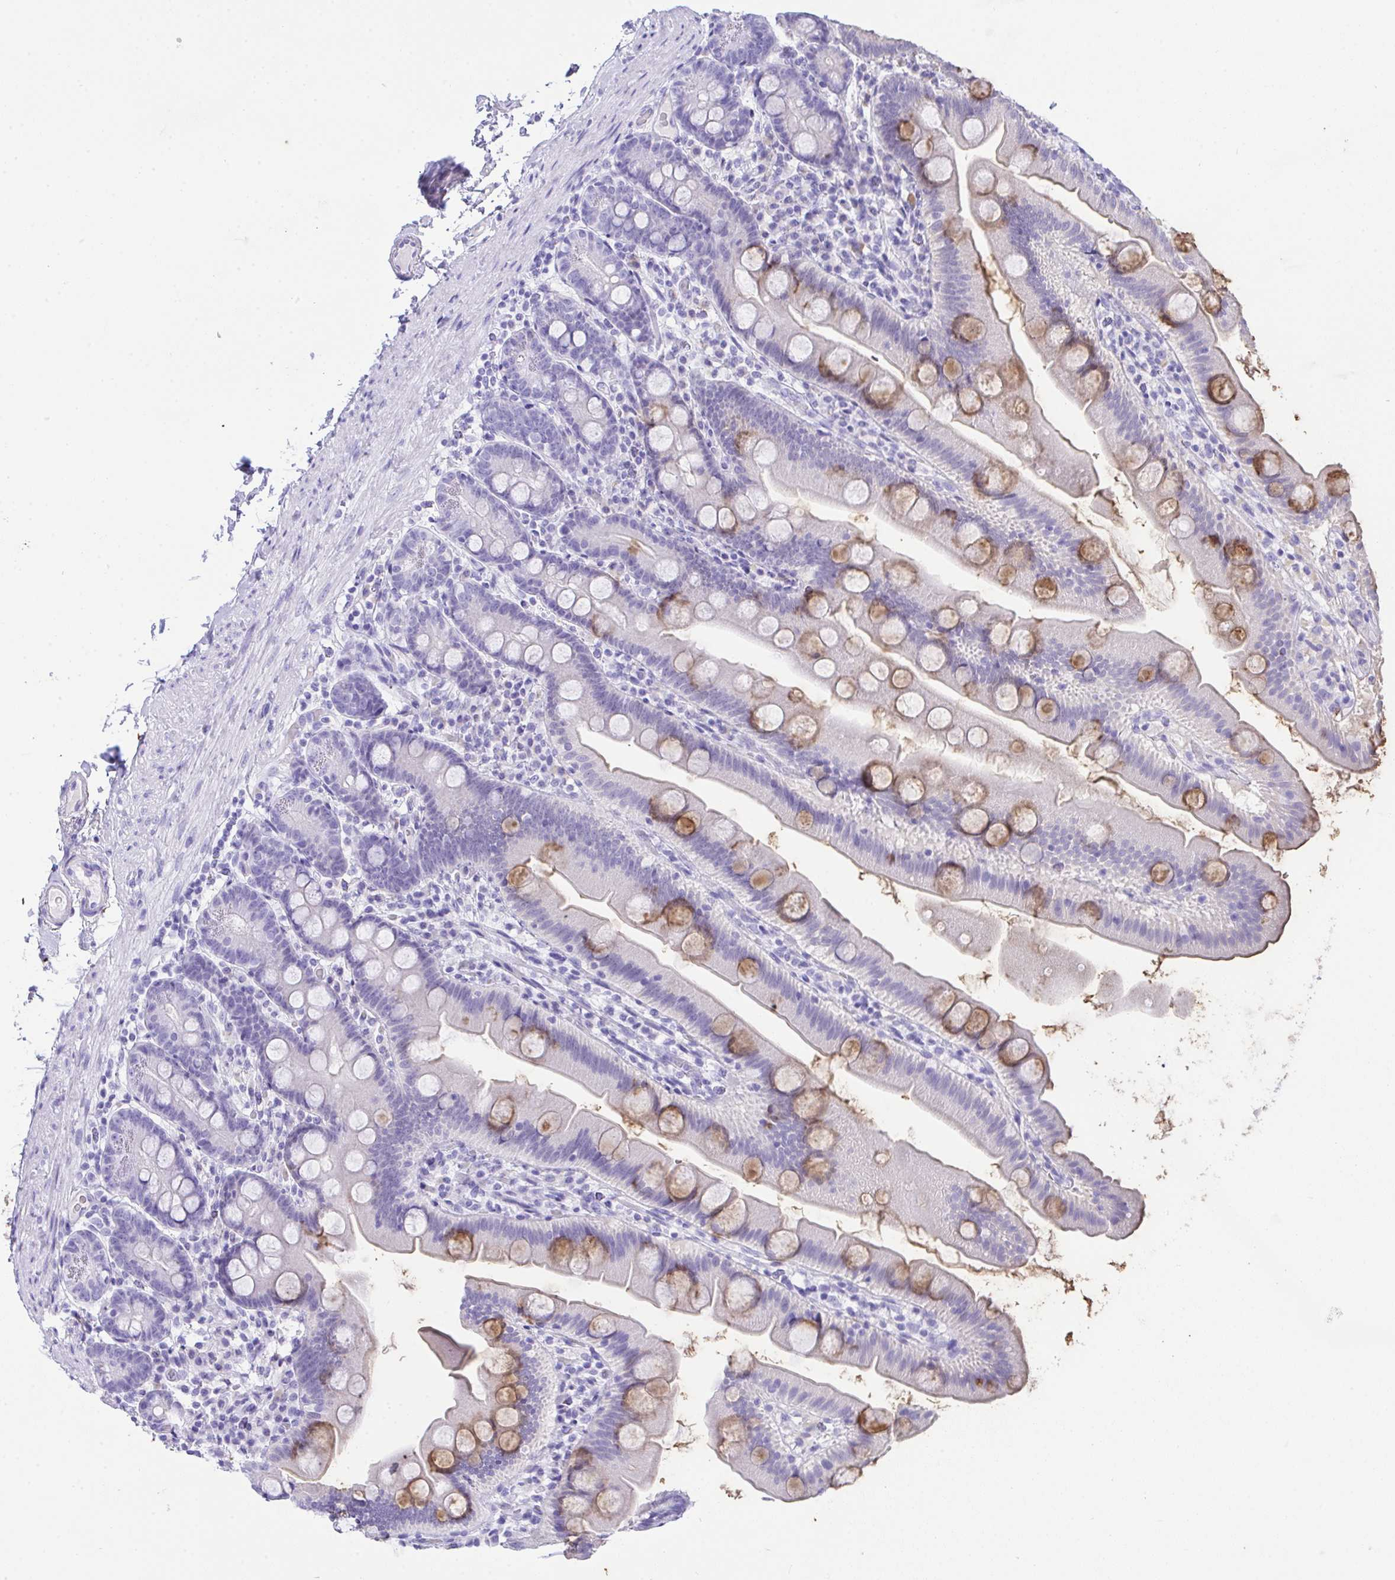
{"staining": {"intensity": "moderate", "quantity": "<25%", "location": "cytoplasmic/membranous"}, "tissue": "small intestine", "cell_type": "Glandular cells", "image_type": "normal", "snomed": [{"axis": "morphology", "description": "Normal tissue, NOS"}, {"axis": "topography", "description": "Small intestine"}], "caption": "Protein staining of unremarkable small intestine reveals moderate cytoplasmic/membranous positivity in about <25% of glandular cells. (DAB (3,3'-diaminobenzidine) IHC with brightfield microscopy, high magnification).", "gene": "AKR1D1", "patient": {"sex": "female", "age": 68}}